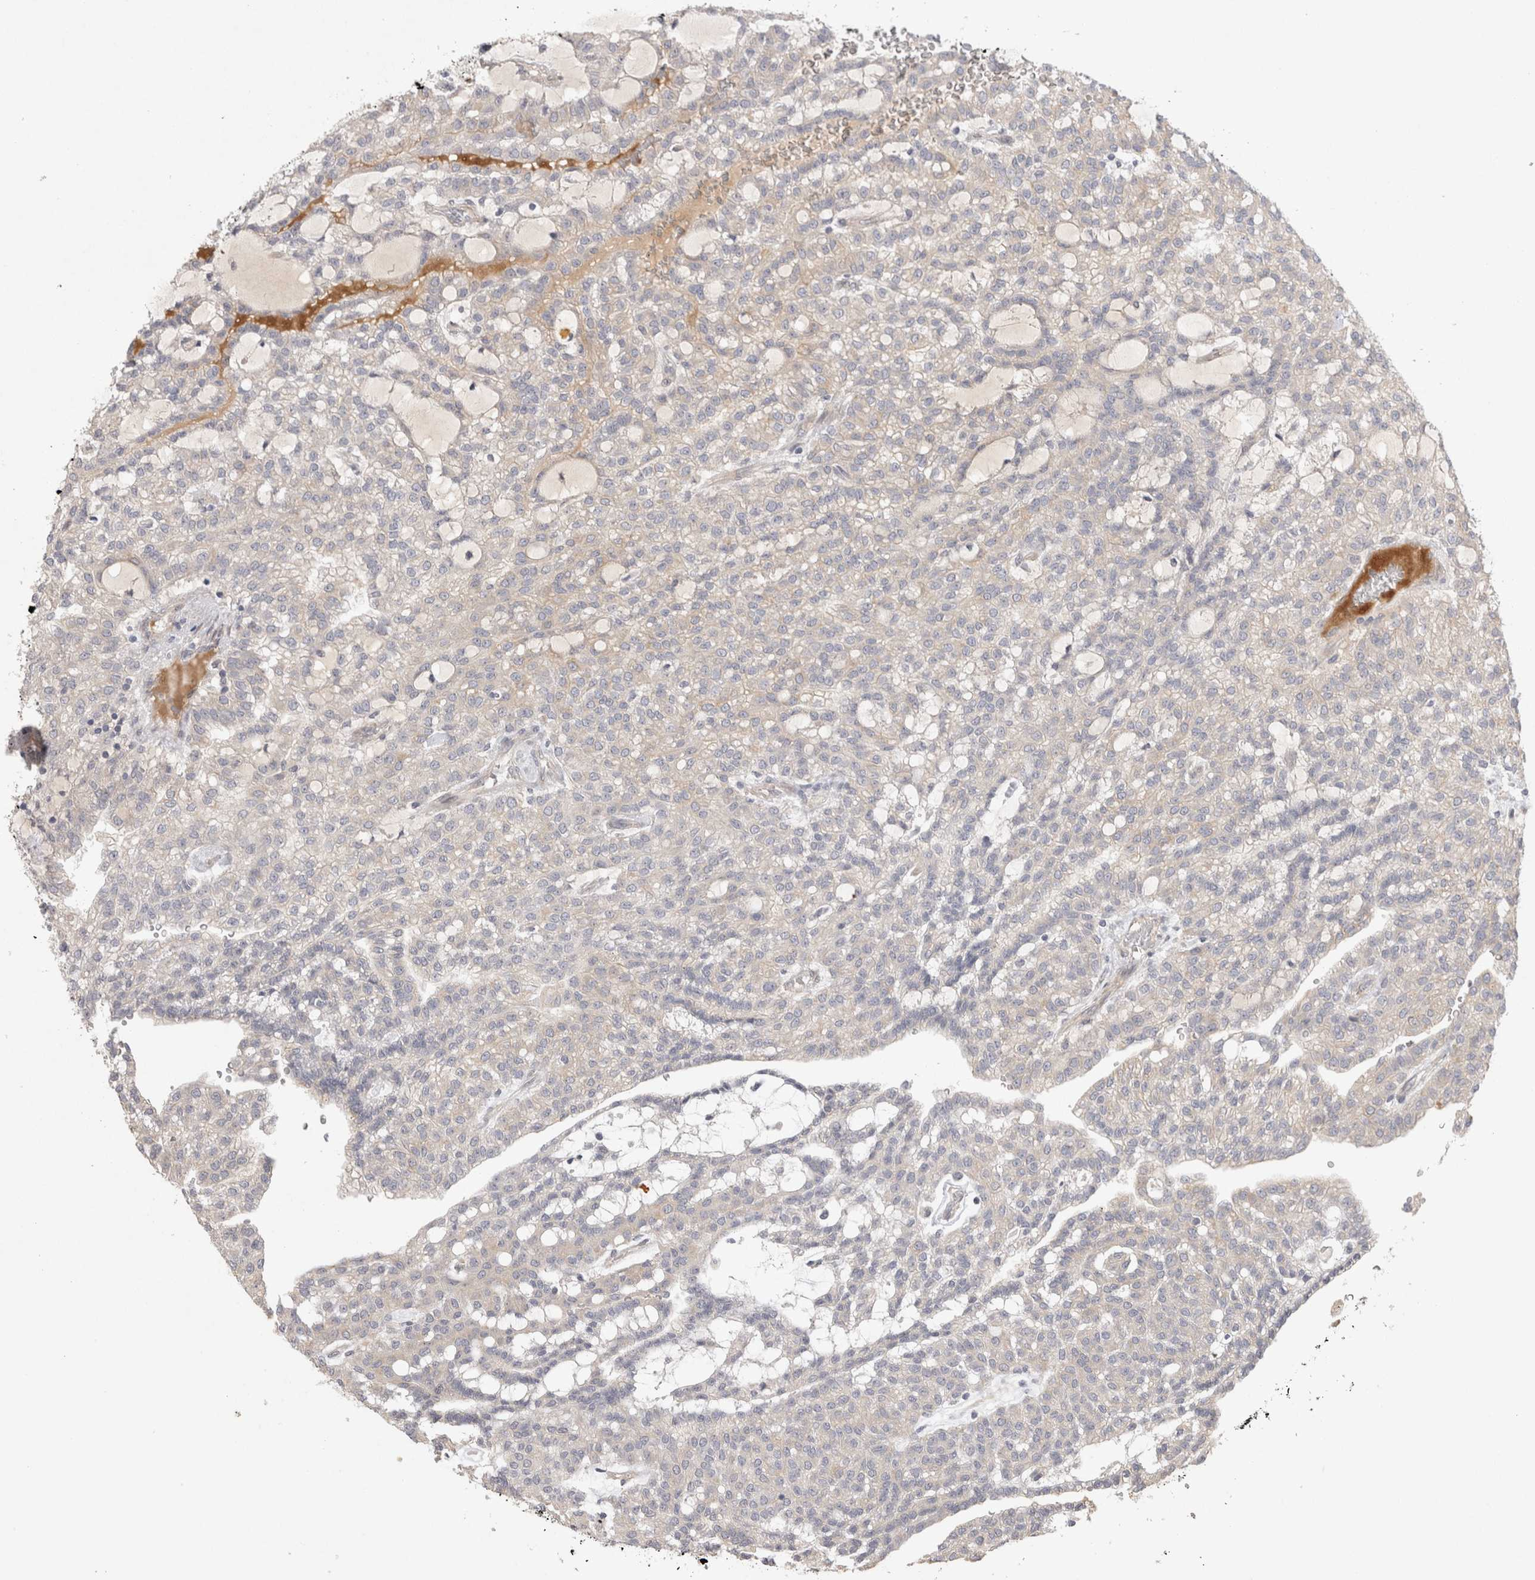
{"staining": {"intensity": "negative", "quantity": "none", "location": "none"}, "tissue": "renal cancer", "cell_type": "Tumor cells", "image_type": "cancer", "snomed": [{"axis": "morphology", "description": "Adenocarcinoma, NOS"}, {"axis": "topography", "description": "Kidney"}], "caption": "Human renal cancer (adenocarcinoma) stained for a protein using immunohistochemistry reveals no positivity in tumor cells.", "gene": "BZW2", "patient": {"sex": "male", "age": 63}}